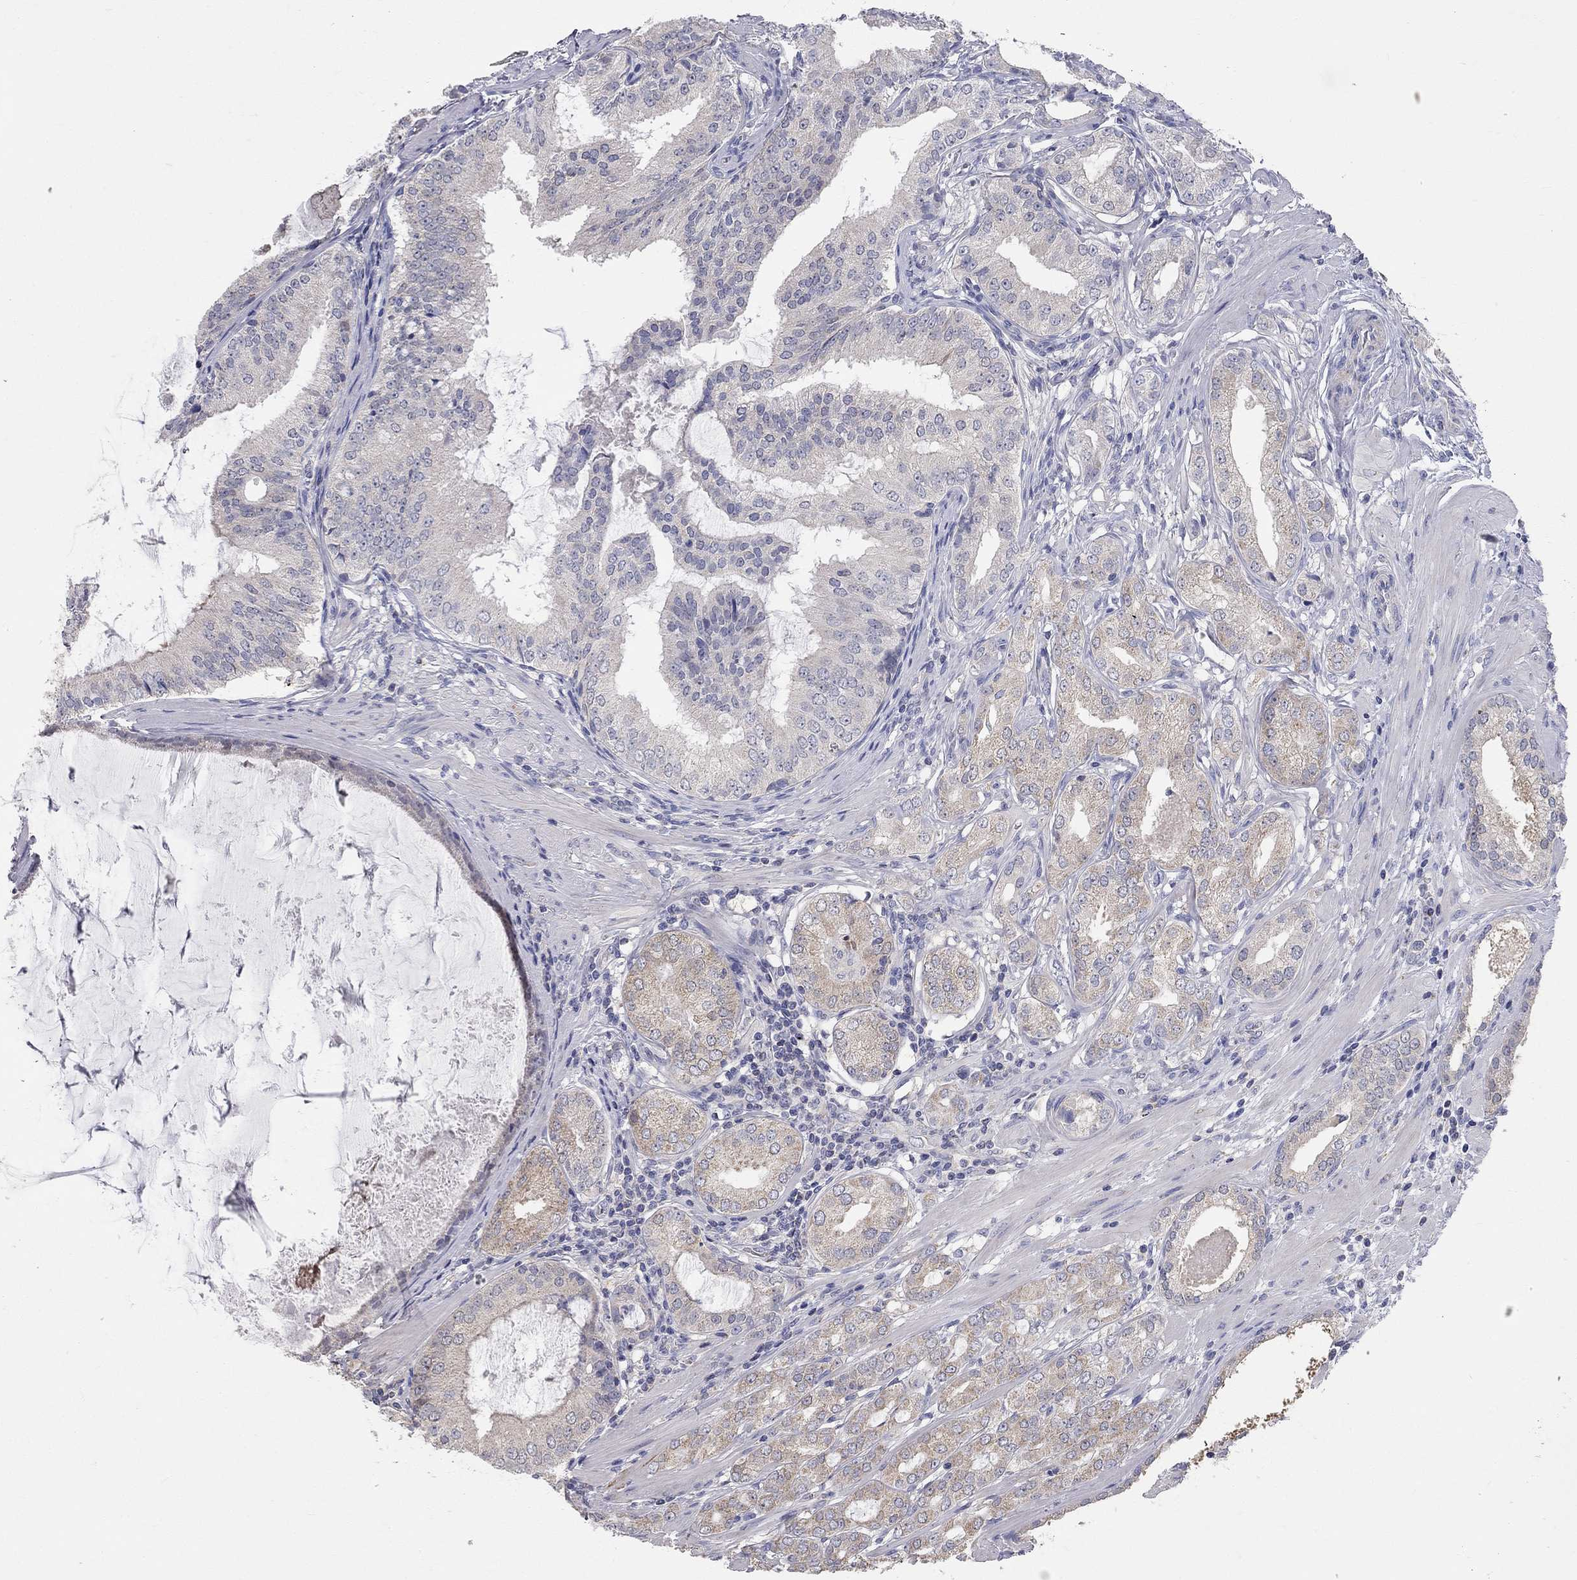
{"staining": {"intensity": "weak", "quantity": "<25%", "location": "cytoplasmic/membranous"}, "tissue": "prostate cancer", "cell_type": "Tumor cells", "image_type": "cancer", "snomed": [{"axis": "morphology", "description": "Adenocarcinoma, High grade"}, {"axis": "topography", "description": "Prostate and seminal vesicle, NOS"}], "caption": "Photomicrograph shows no significant protein expression in tumor cells of high-grade adenocarcinoma (prostate).", "gene": "CFAP161", "patient": {"sex": "male", "age": 62}}